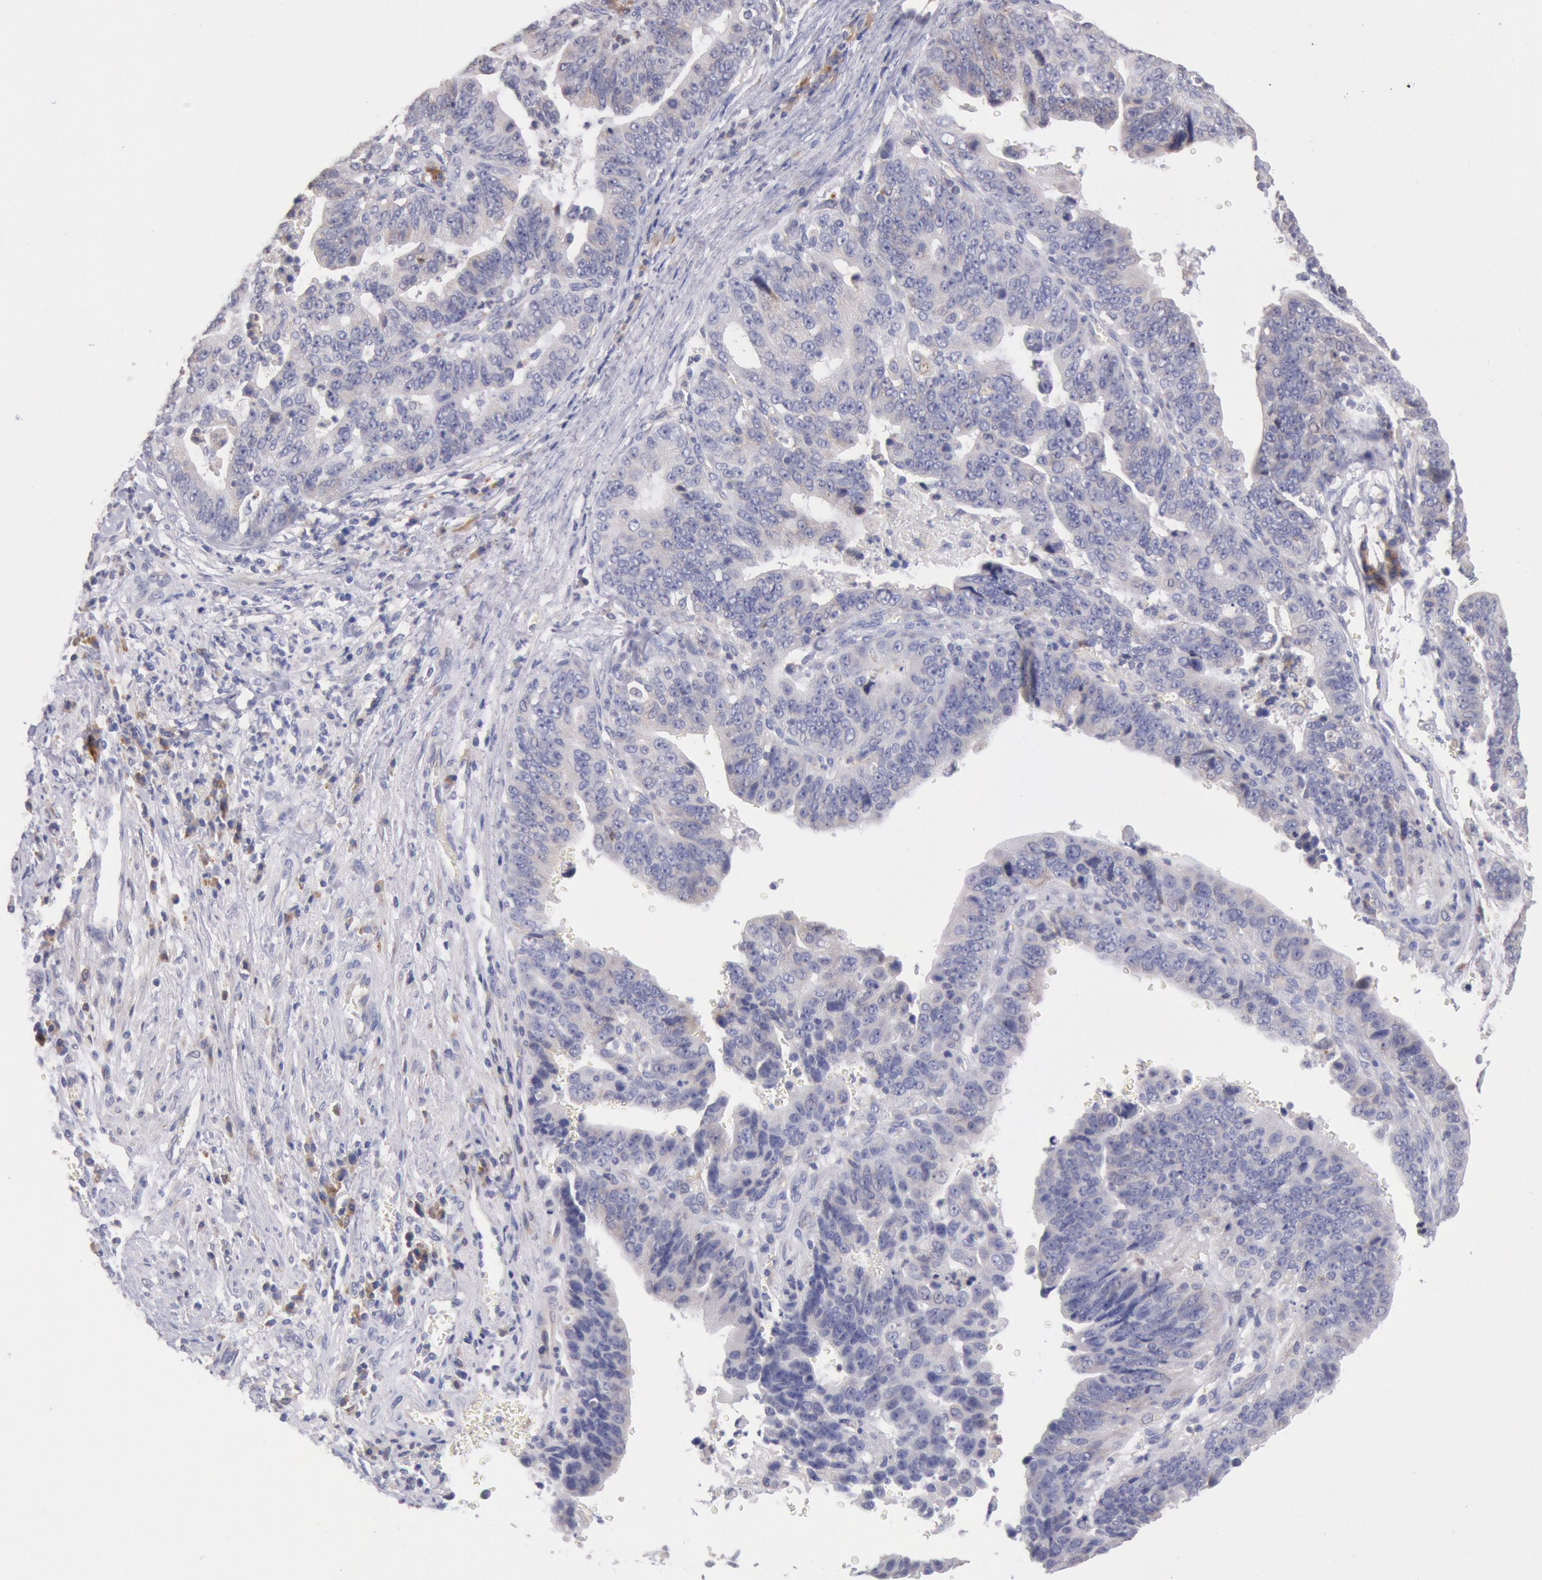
{"staining": {"intensity": "weak", "quantity": "<25%", "location": "cytoplasmic/membranous"}, "tissue": "stomach cancer", "cell_type": "Tumor cells", "image_type": "cancer", "snomed": [{"axis": "morphology", "description": "Adenocarcinoma, NOS"}, {"axis": "topography", "description": "Stomach, upper"}], "caption": "This is an IHC photomicrograph of stomach adenocarcinoma. There is no staining in tumor cells.", "gene": "GAL3ST1", "patient": {"sex": "female", "age": 50}}